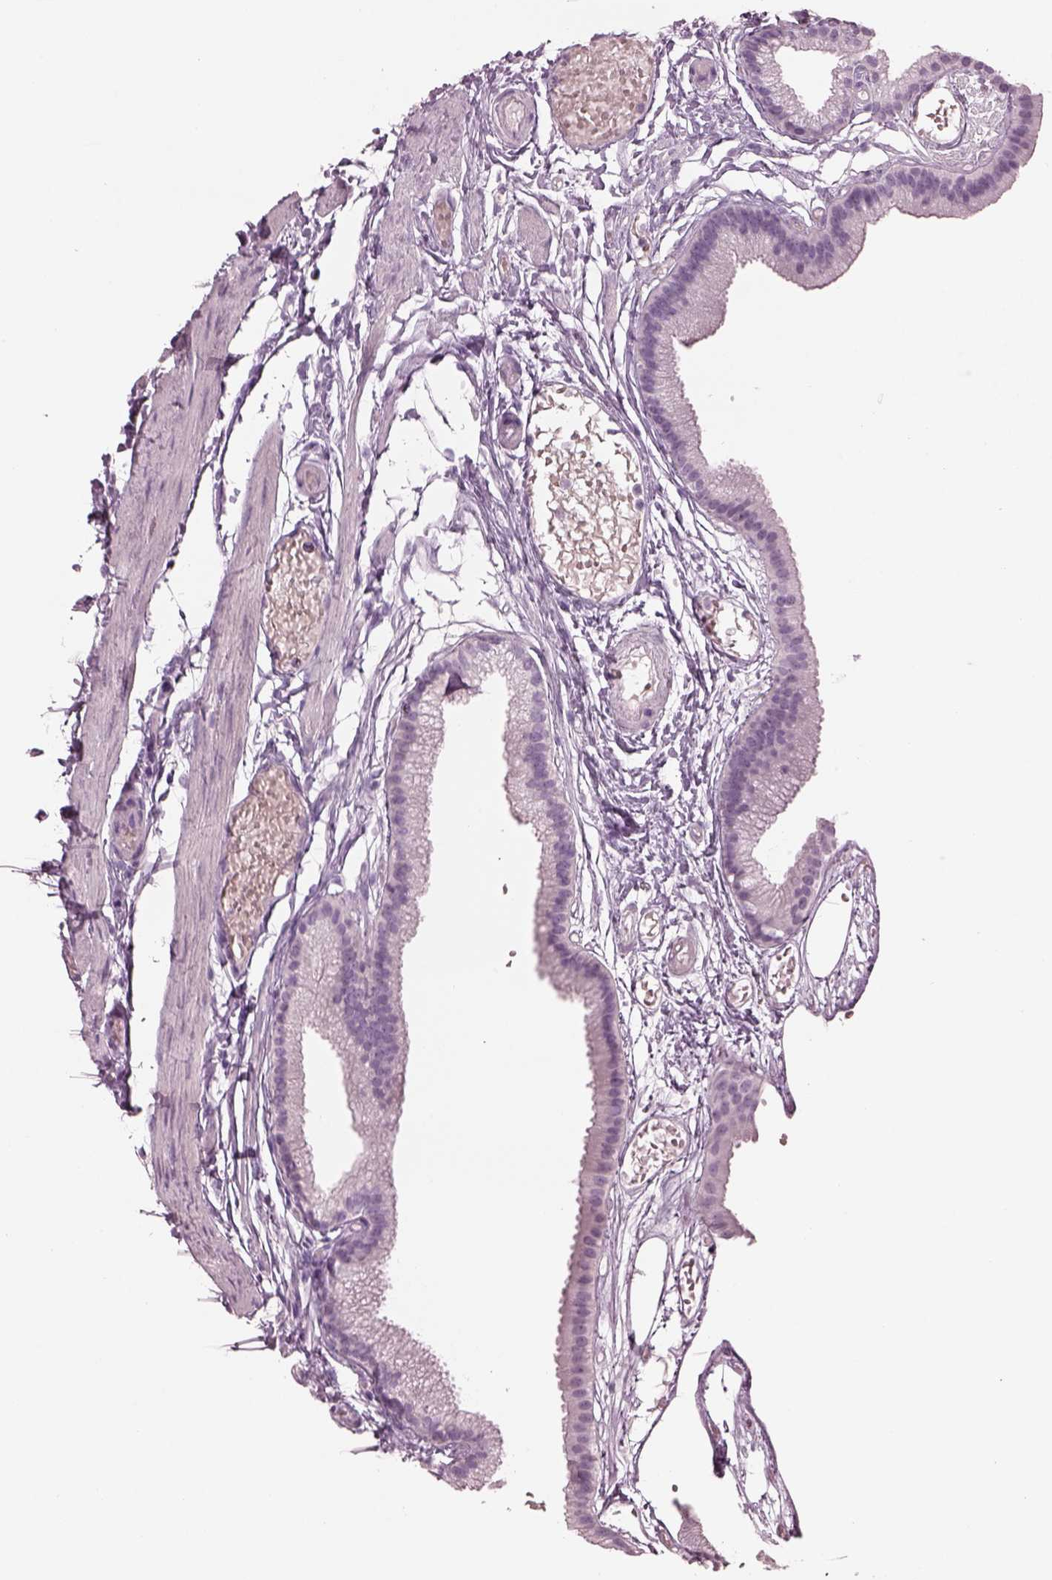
{"staining": {"intensity": "negative", "quantity": "none", "location": "none"}, "tissue": "gallbladder", "cell_type": "Glandular cells", "image_type": "normal", "snomed": [{"axis": "morphology", "description": "Normal tissue, NOS"}, {"axis": "topography", "description": "Gallbladder"}], "caption": "Histopathology image shows no significant protein positivity in glandular cells of benign gallbladder.", "gene": "PACRG", "patient": {"sex": "female", "age": 45}}